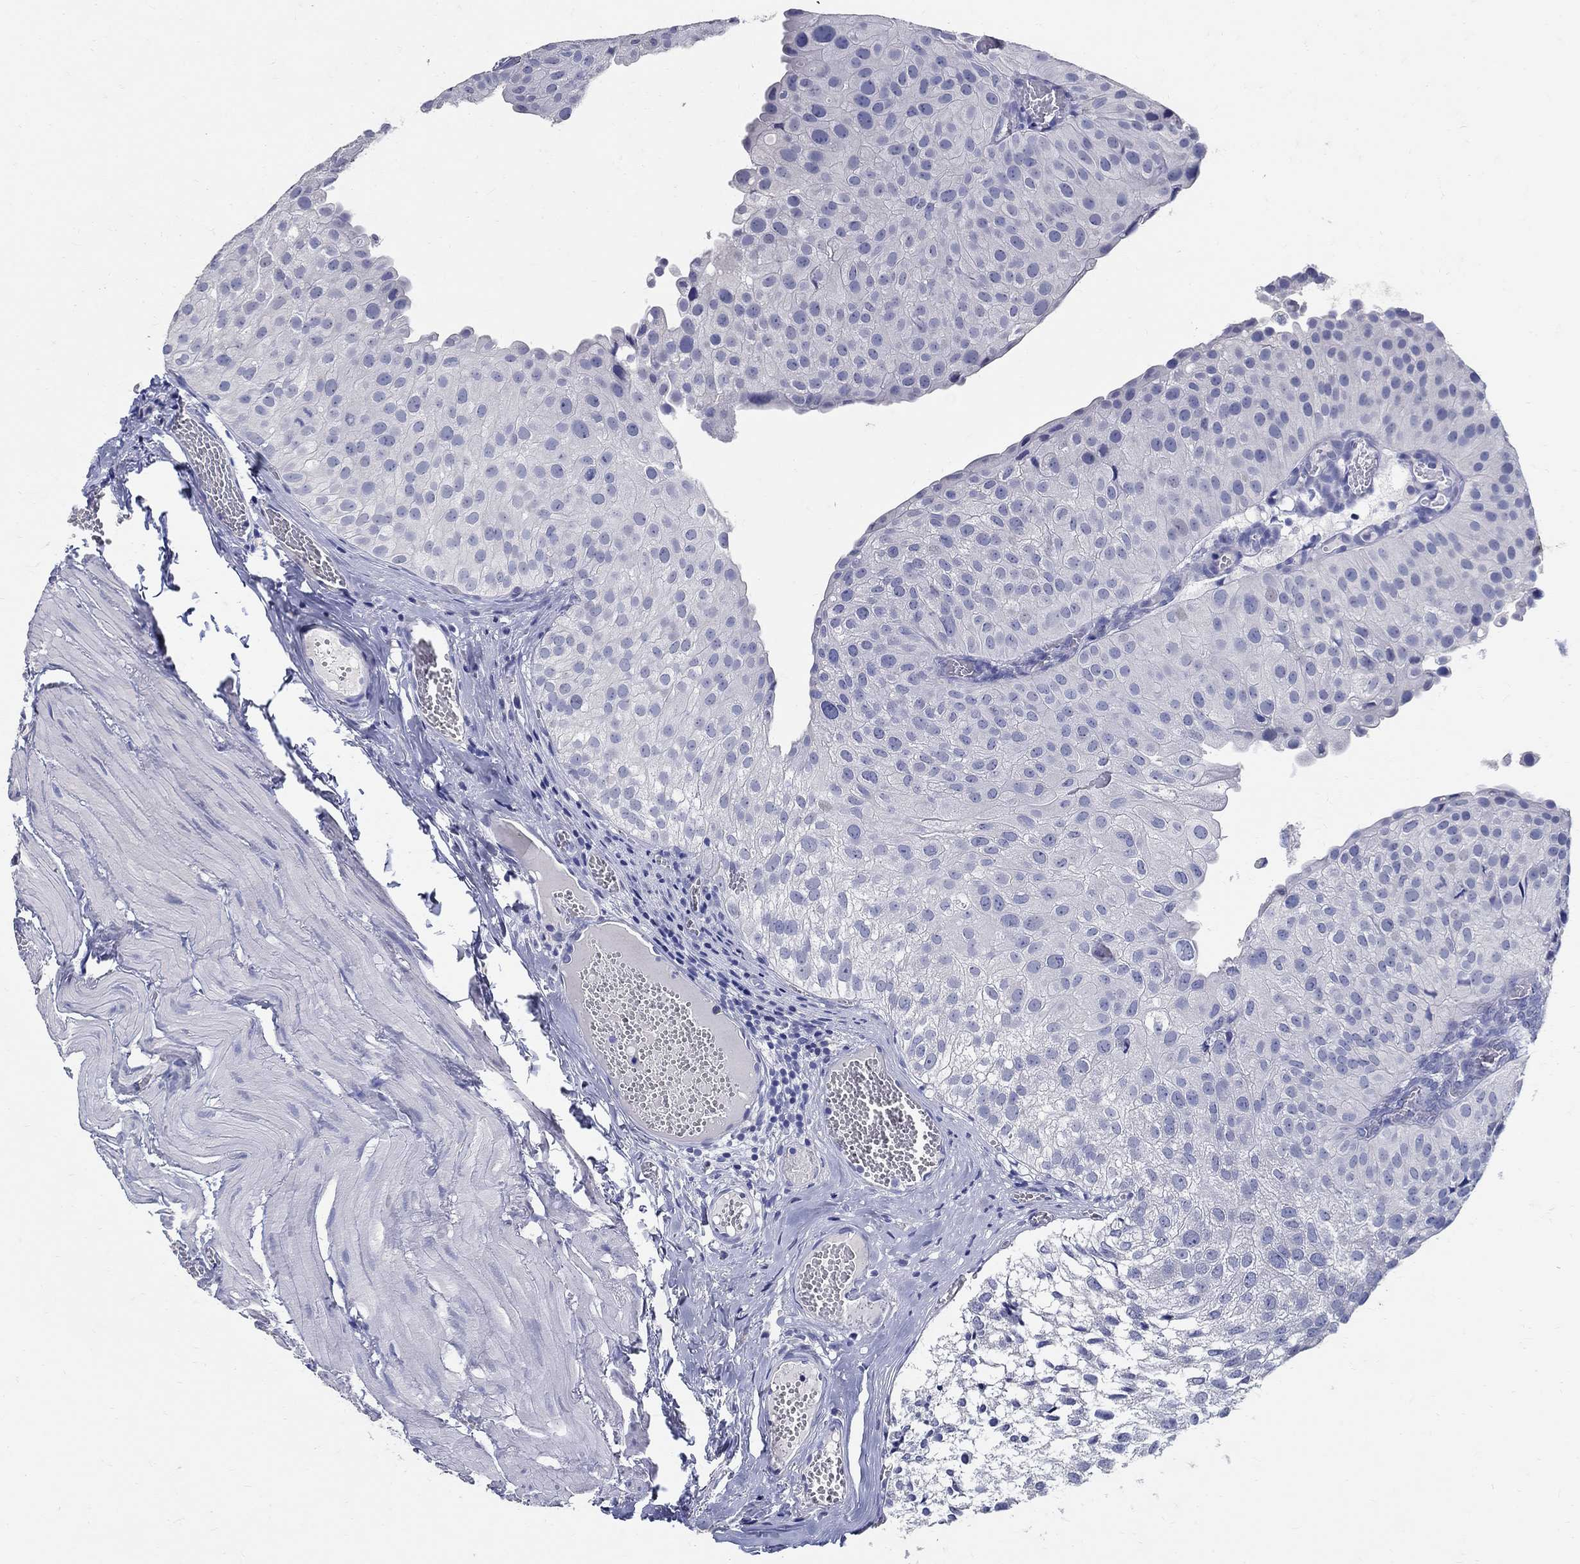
{"staining": {"intensity": "negative", "quantity": "none", "location": "none"}, "tissue": "urothelial cancer", "cell_type": "Tumor cells", "image_type": "cancer", "snomed": [{"axis": "morphology", "description": "Urothelial carcinoma, Low grade"}, {"axis": "topography", "description": "Urinary bladder"}], "caption": "A photomicrograph of human low-grade urothelial carcinoma is negative for staining in tumor cells. (Brightfield microscopy of DAB immunohistochemistry at high magnification).", "gene": "SOX2", "patient": {"sex": "female", "age": 78}}